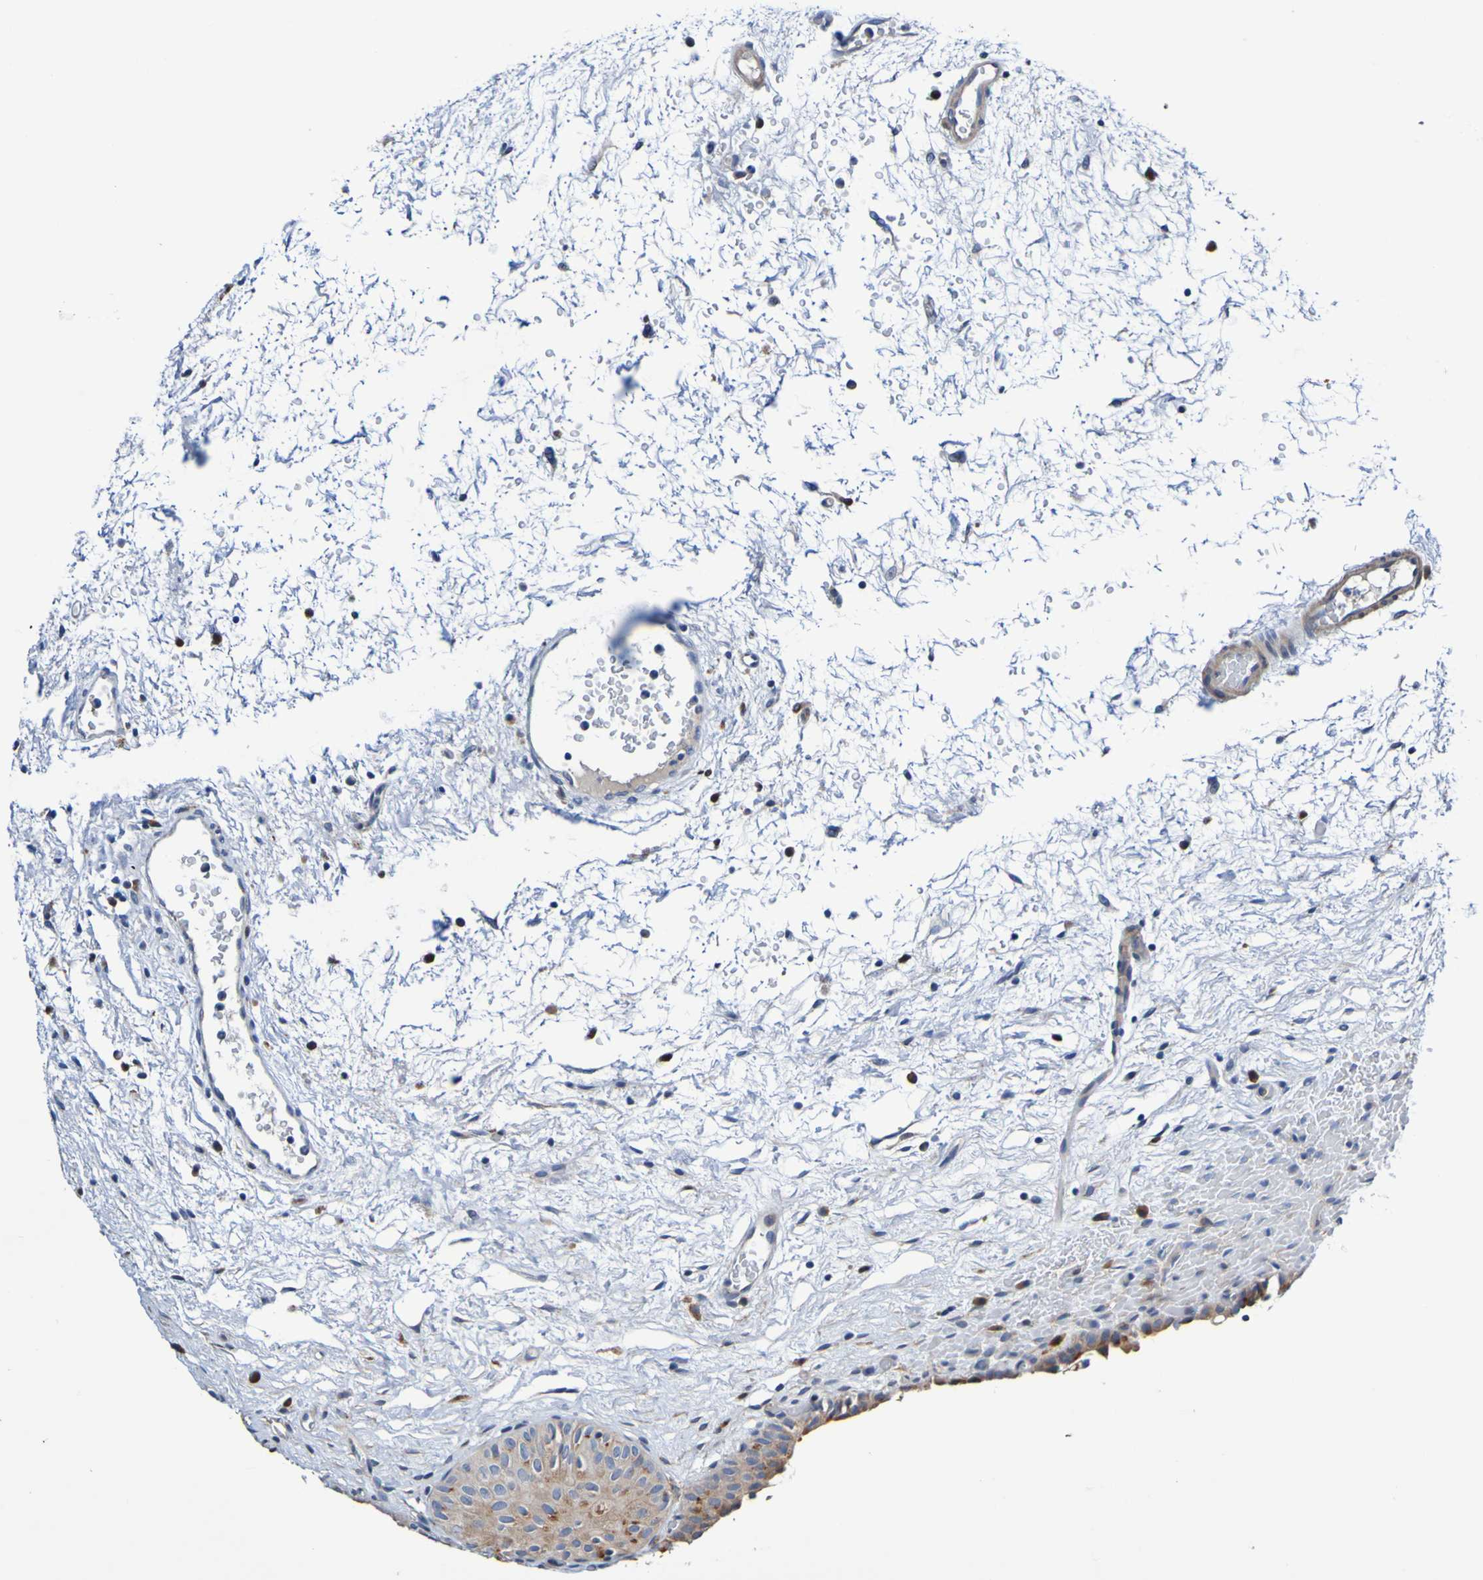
{"staining": {"intensity": "weak", "quantity": ">75%", "location": "cytoplasmic/membranous"}, "tissue": "urinary bladder", "cell_type": "Urothelial cells", "image_type": "normal", "snomed": [{"axis": "morphology", "description": "Normal tissue, NOS"}, {"axis": "topography", "description": "Urinary bladder"}], "caption": "Urothelial cells show low levels of weak cytoplasmic/membranous expression in about >75% of cells in unremarkable human urinary bladder. (Stains: DAB (3,3'-diaminobenzidine) in brown, nuclei in blue, Microscopy: brightfield microscopy at high magnification).", "gene": "METAP2", "patient": {"sex": "male", "age": 46}}